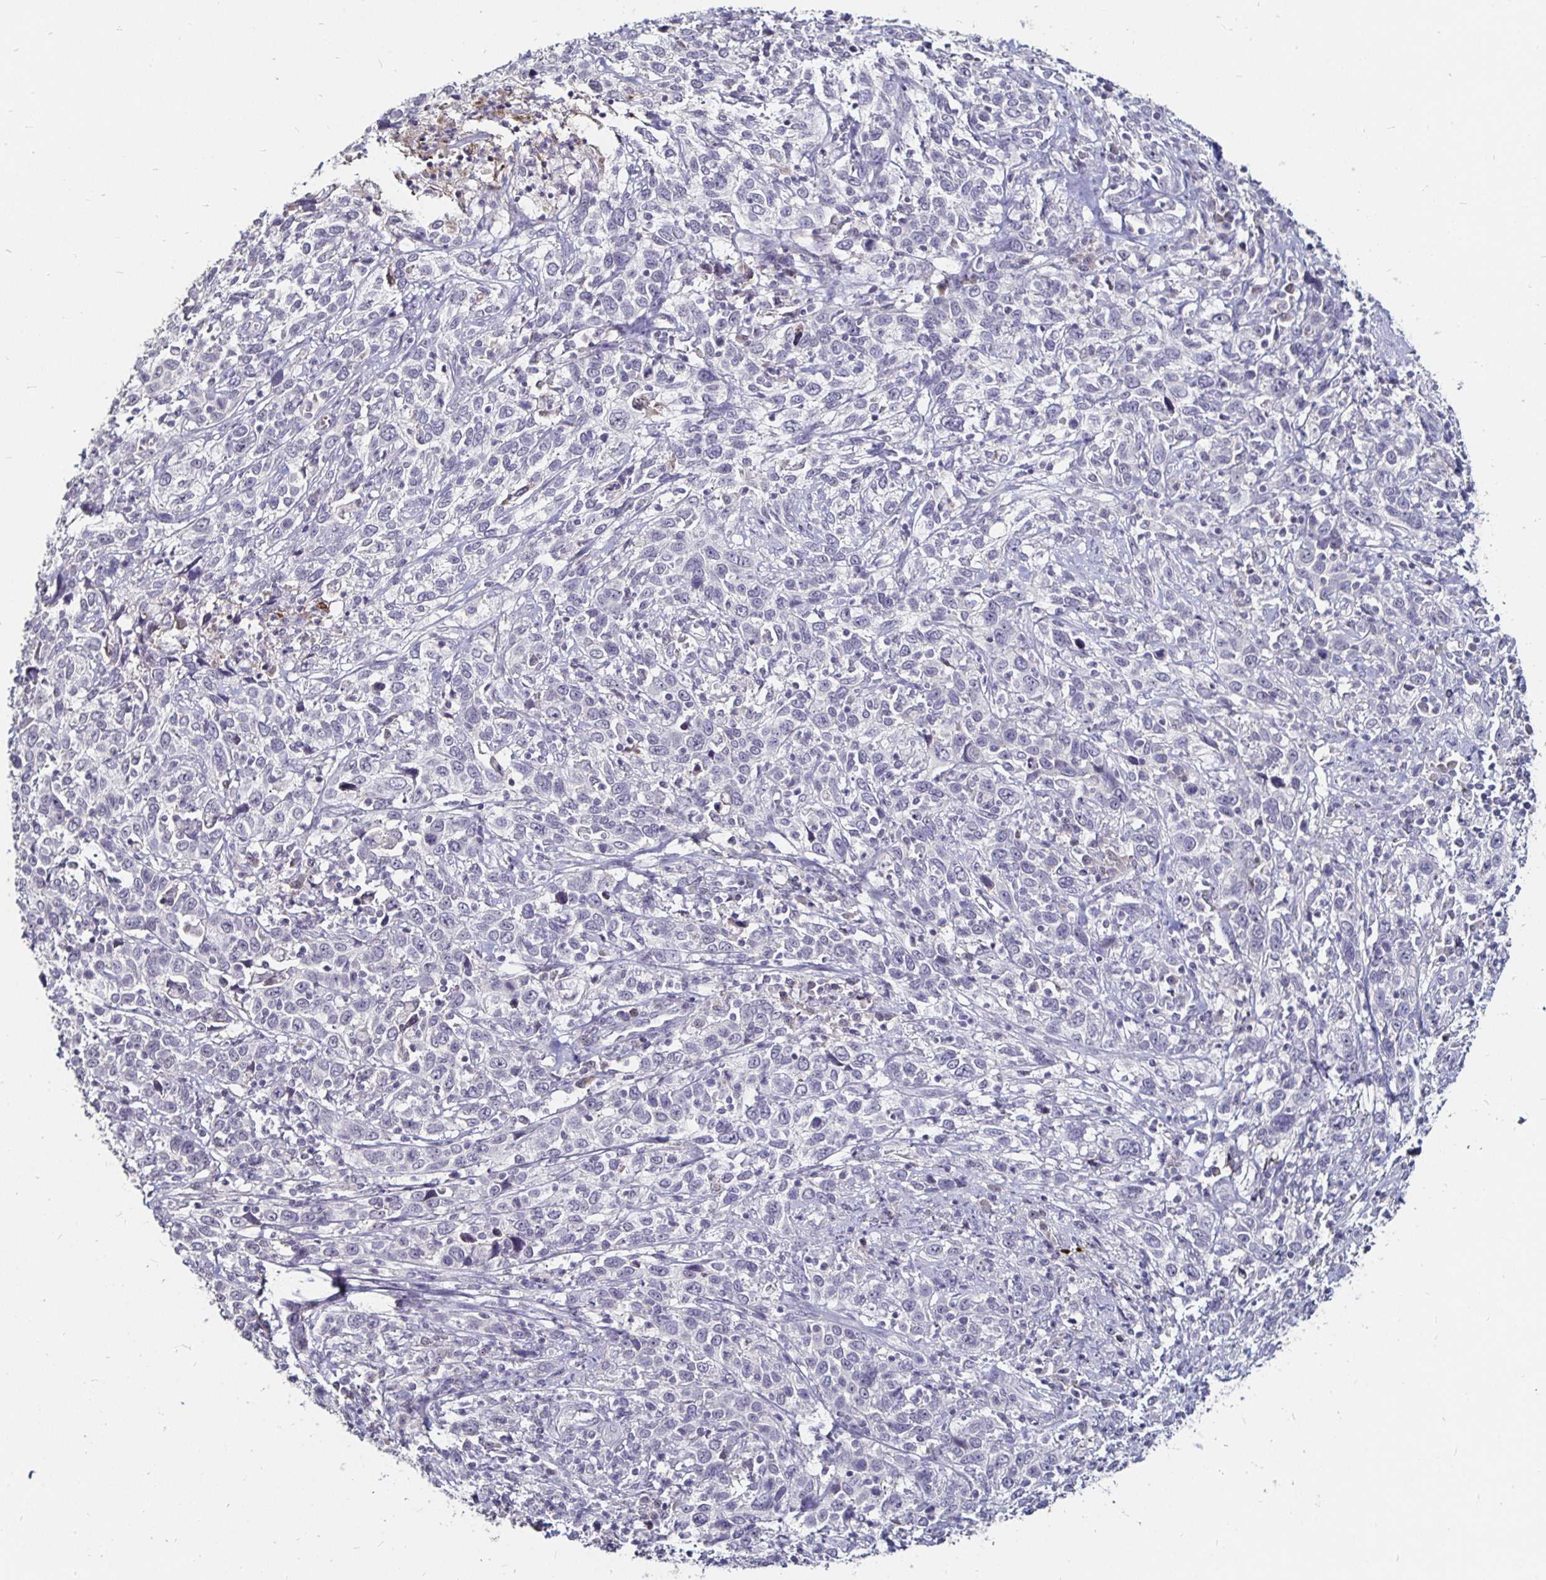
{"staining": {"intensity": "negative", "quantity": "none", "location": "none"}, "tissue": "cervical cancer", "cell_type": "Tumor cells", "image_type": "cancer", "snomed": [{"axis": "morphology", "description": "Squamous cell carcinoma, NOS"}, {"axis": "topography", "description": "Cervix"}], "caption": "Immunohistochemical staining of cervical cancer displays no significant positivity in tumor cells.", "gene": "FAIM2", "patient": {"sex": "female", "age": 46}}